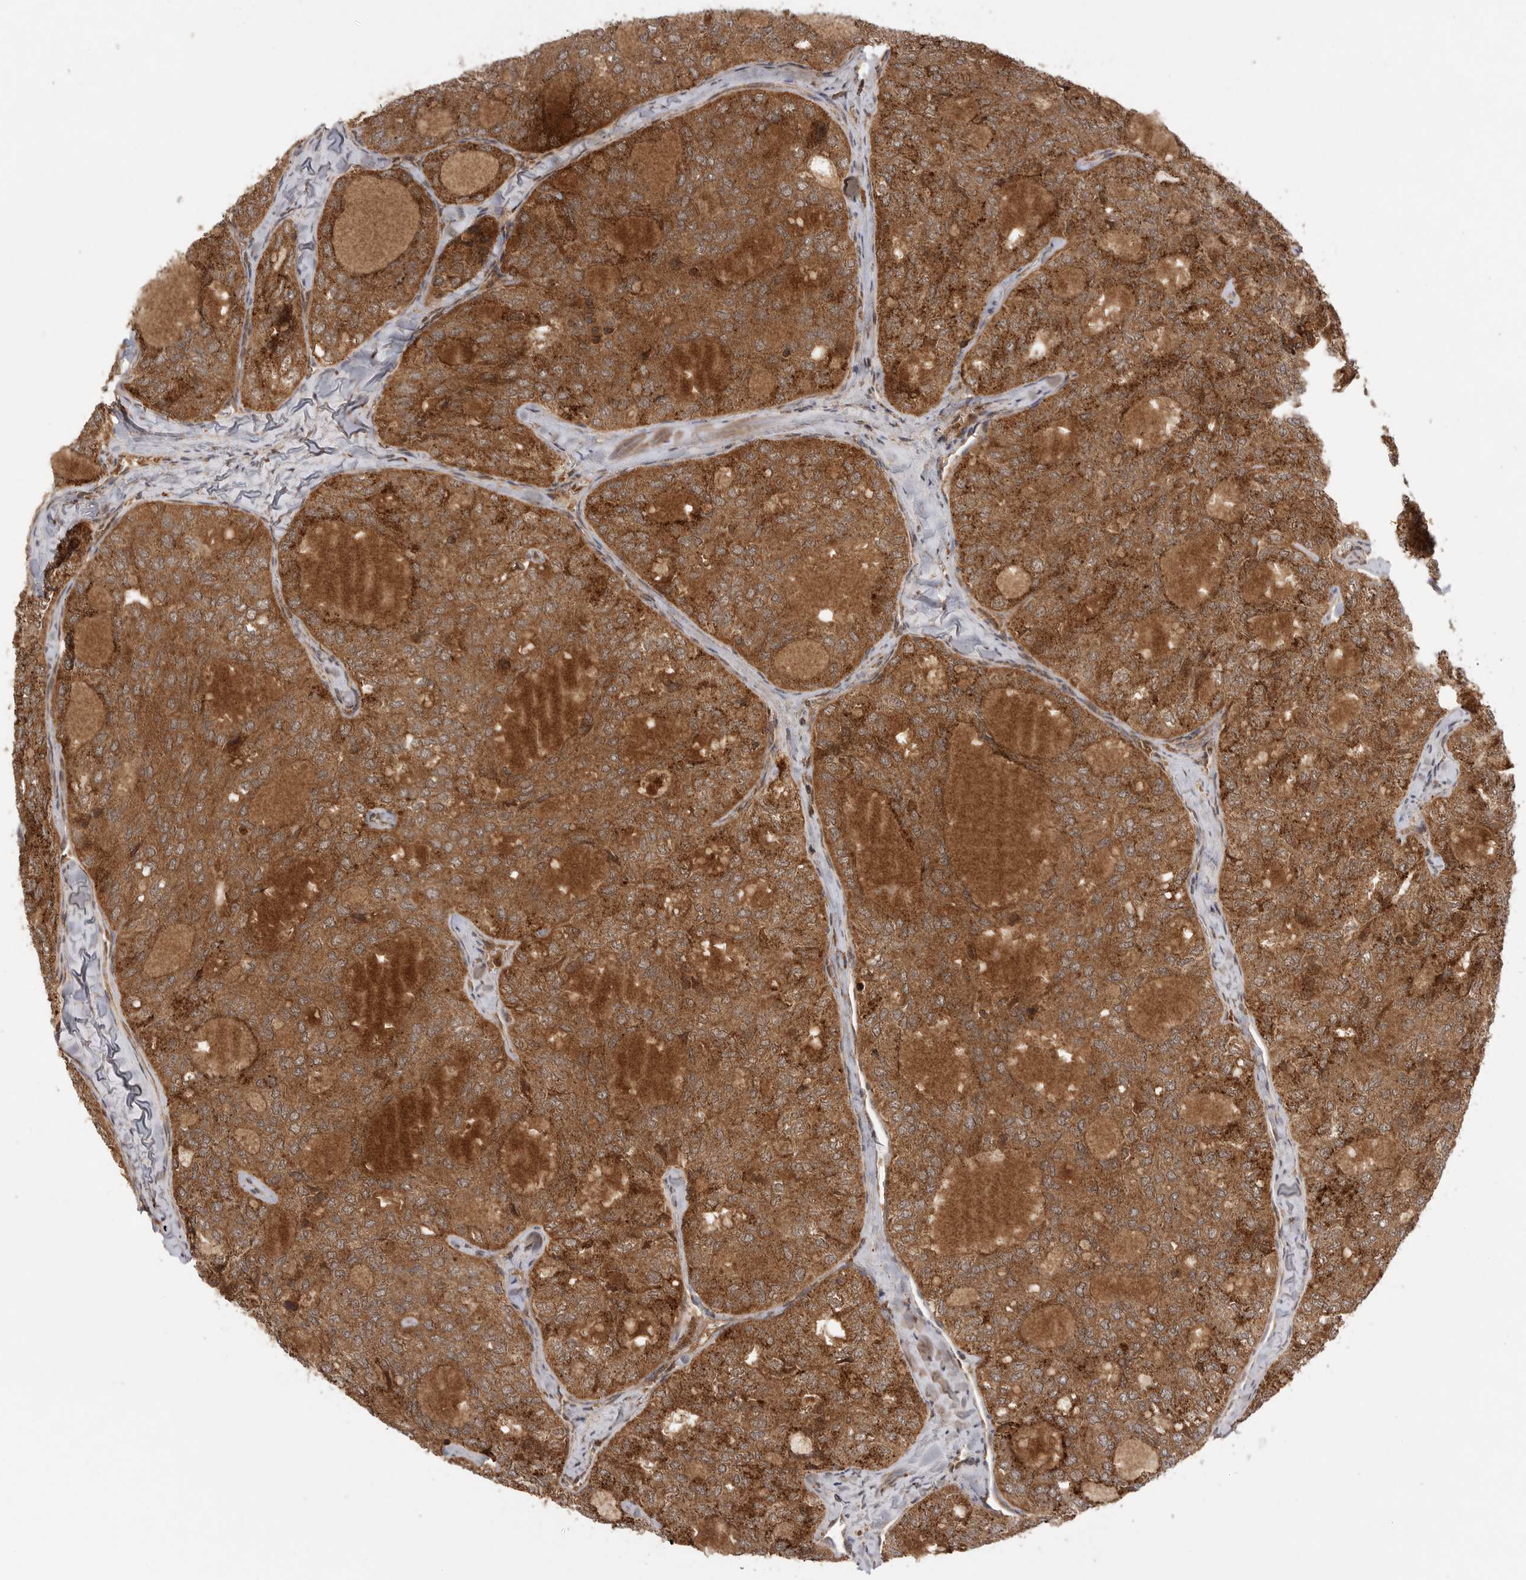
{"staining": {"intensity": "strong", "quantity": ">75%", "location": "cytoplasmic/membranous"}, "tissue": "thyroid cancer", "cell_type": "Tumor cells", "image_type": "cancer", "snomed": [{"axis": "morphology", "description": "Follicular adenoma carcinoma, NOS"}, {"axis": "topography", "description": "Thyroid gland"}], "caption": "A photomicrograph of human thyroid cancer stained for a protein shows strong cytoplasmic/membranous brown staining in tumor cells. The protein of interest is stained brown, and the nuclei are stained in blue (DAB (3,3'-diaminobenzidine) IHC with brightfield microscopy, high magnification).", "gene": "PRDX4", "patient": {"sex": "male", "age": 75}}